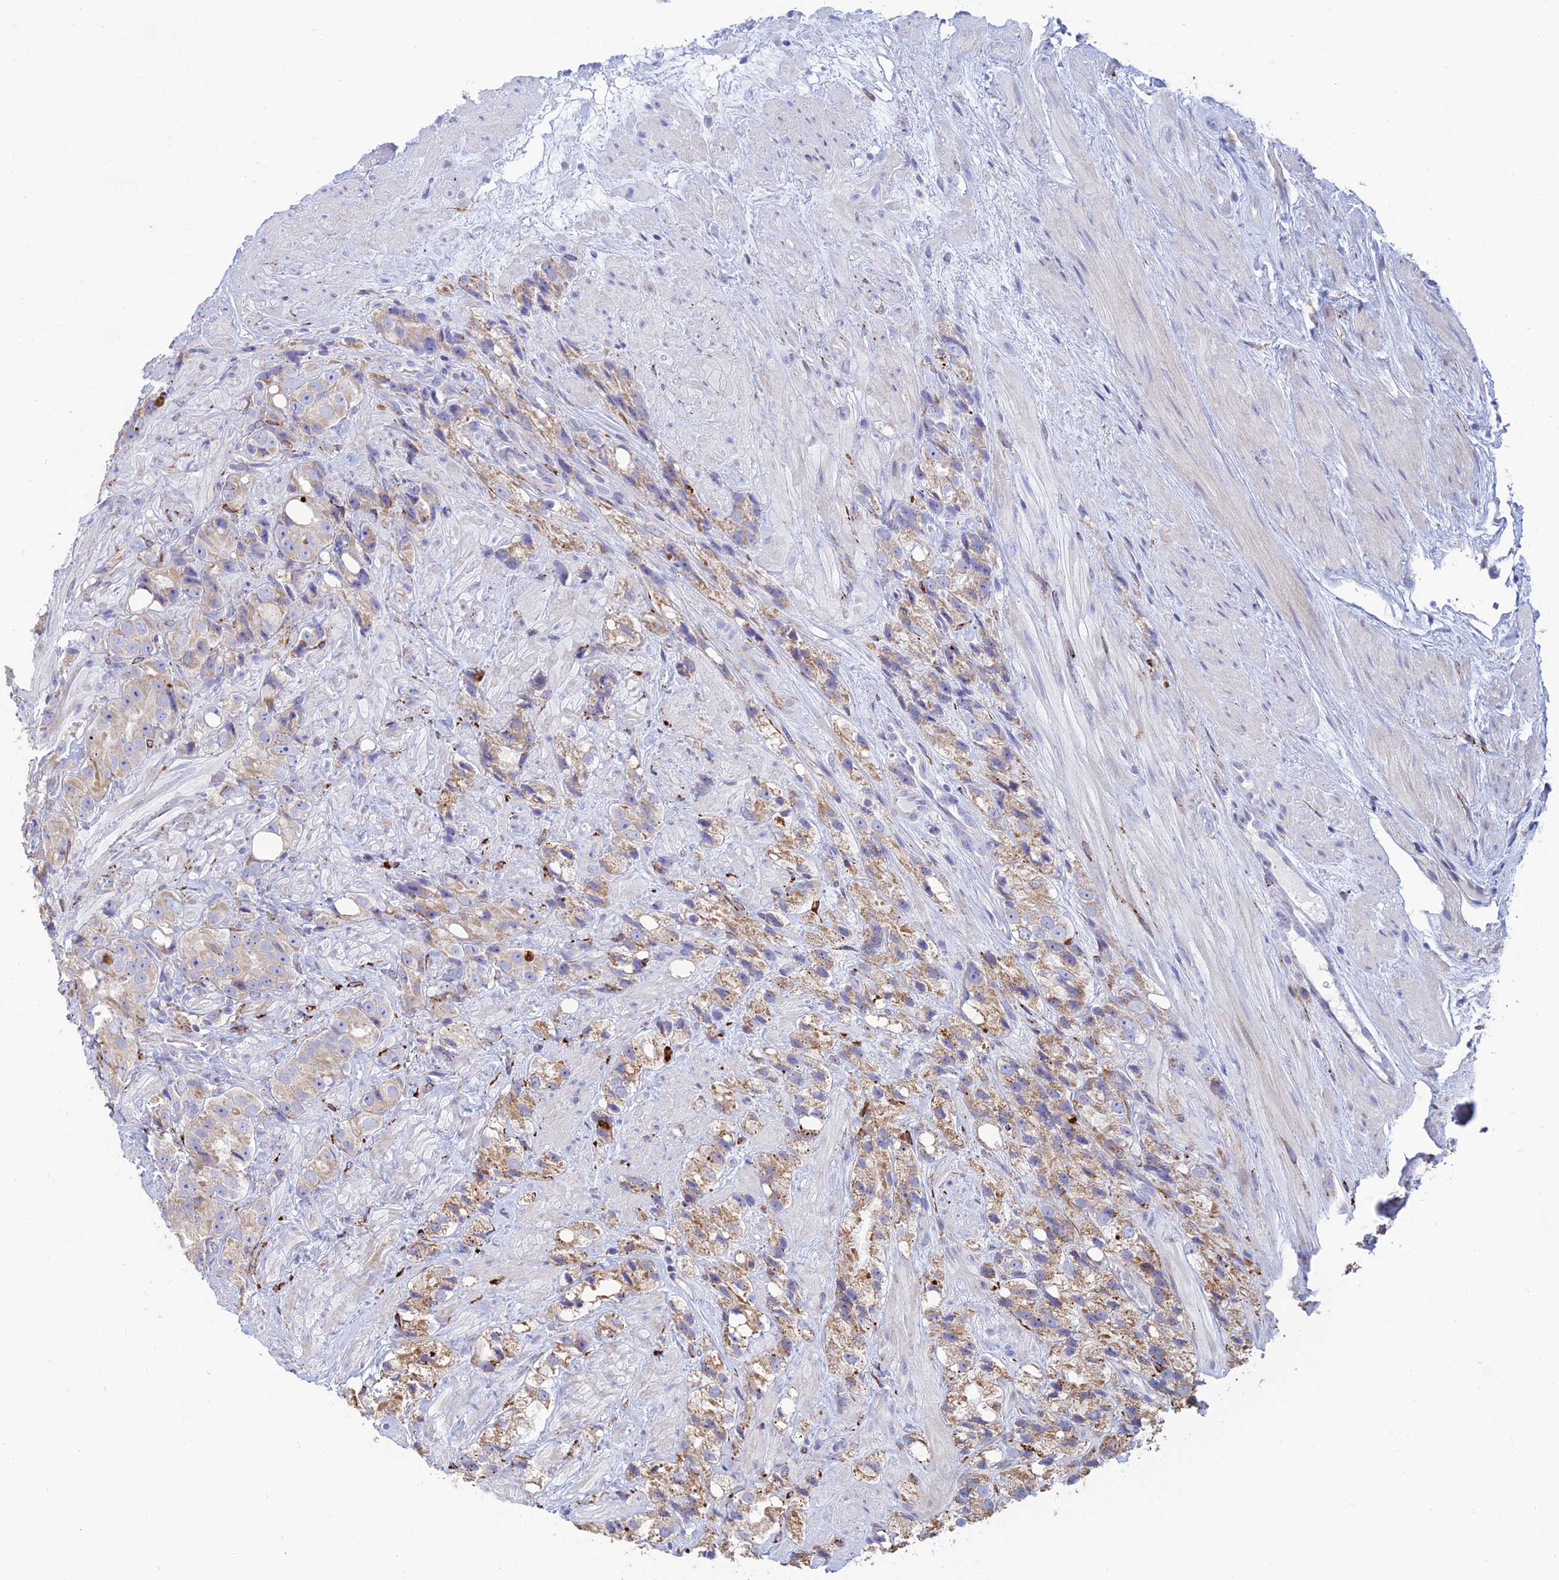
{"staining": {"intensity": "weak", "quantity": "25%-75%", "location": "cytoplasmic/membranous"}, "tissue": "prostate cancer", "cell_type": "Tumor cells", "image_type": "cancer", "snomed": [{"axis": "morphology", "description": "Adenocarcinoma, NOS"}, {"axis": "topography", "description": "Prostate"}], "caption": "Protein staining demonstrates weak cytoplasmic/membranous positivity in approximately 25%-75% of tumor cells in prostate cancer (adenocarcinoma). Using DAB (brown) and hematoxylin (blue) stains, captured at high magnification using brightfield microscopy.", "gene": "RCN3", "patient": {"sex": "male", "age": 79}}